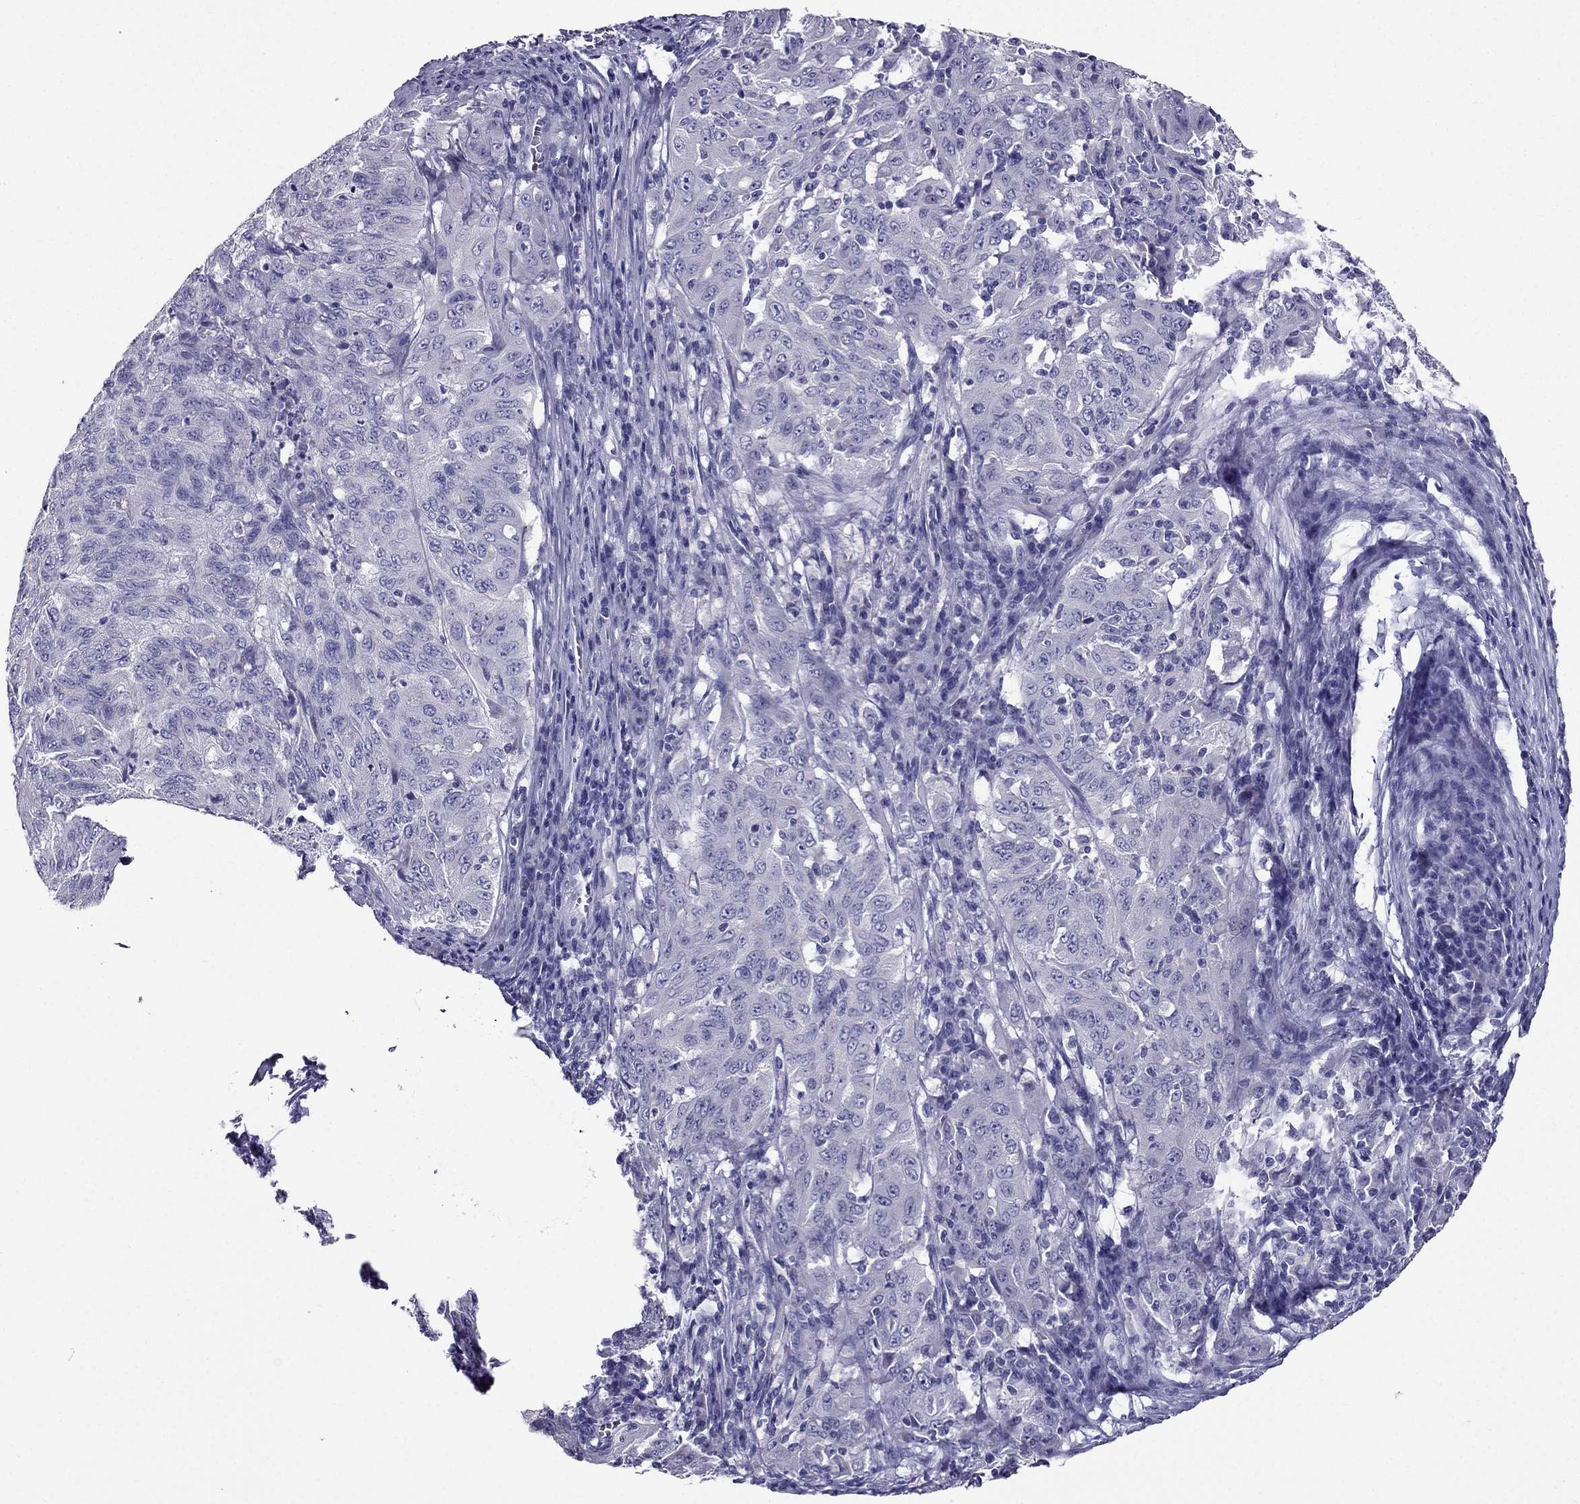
{"staining": {"intensity": "negative", "quantity": "none", "location": "none"}, "tissue": "pancreatic cancer", "cell_type": "Tumor cells", "image_type": "cancer", "snomed": [{"axis": "morphology", "description": "Adenocarcinoma, NOS"}, {"axis": "topography", "description": "Pancreas"}], "caption": "Tumor cells show no significant expression in pancreatic cancer.", "gene": "ZNF541", "patient": {"sex": "male", "age": 63}}